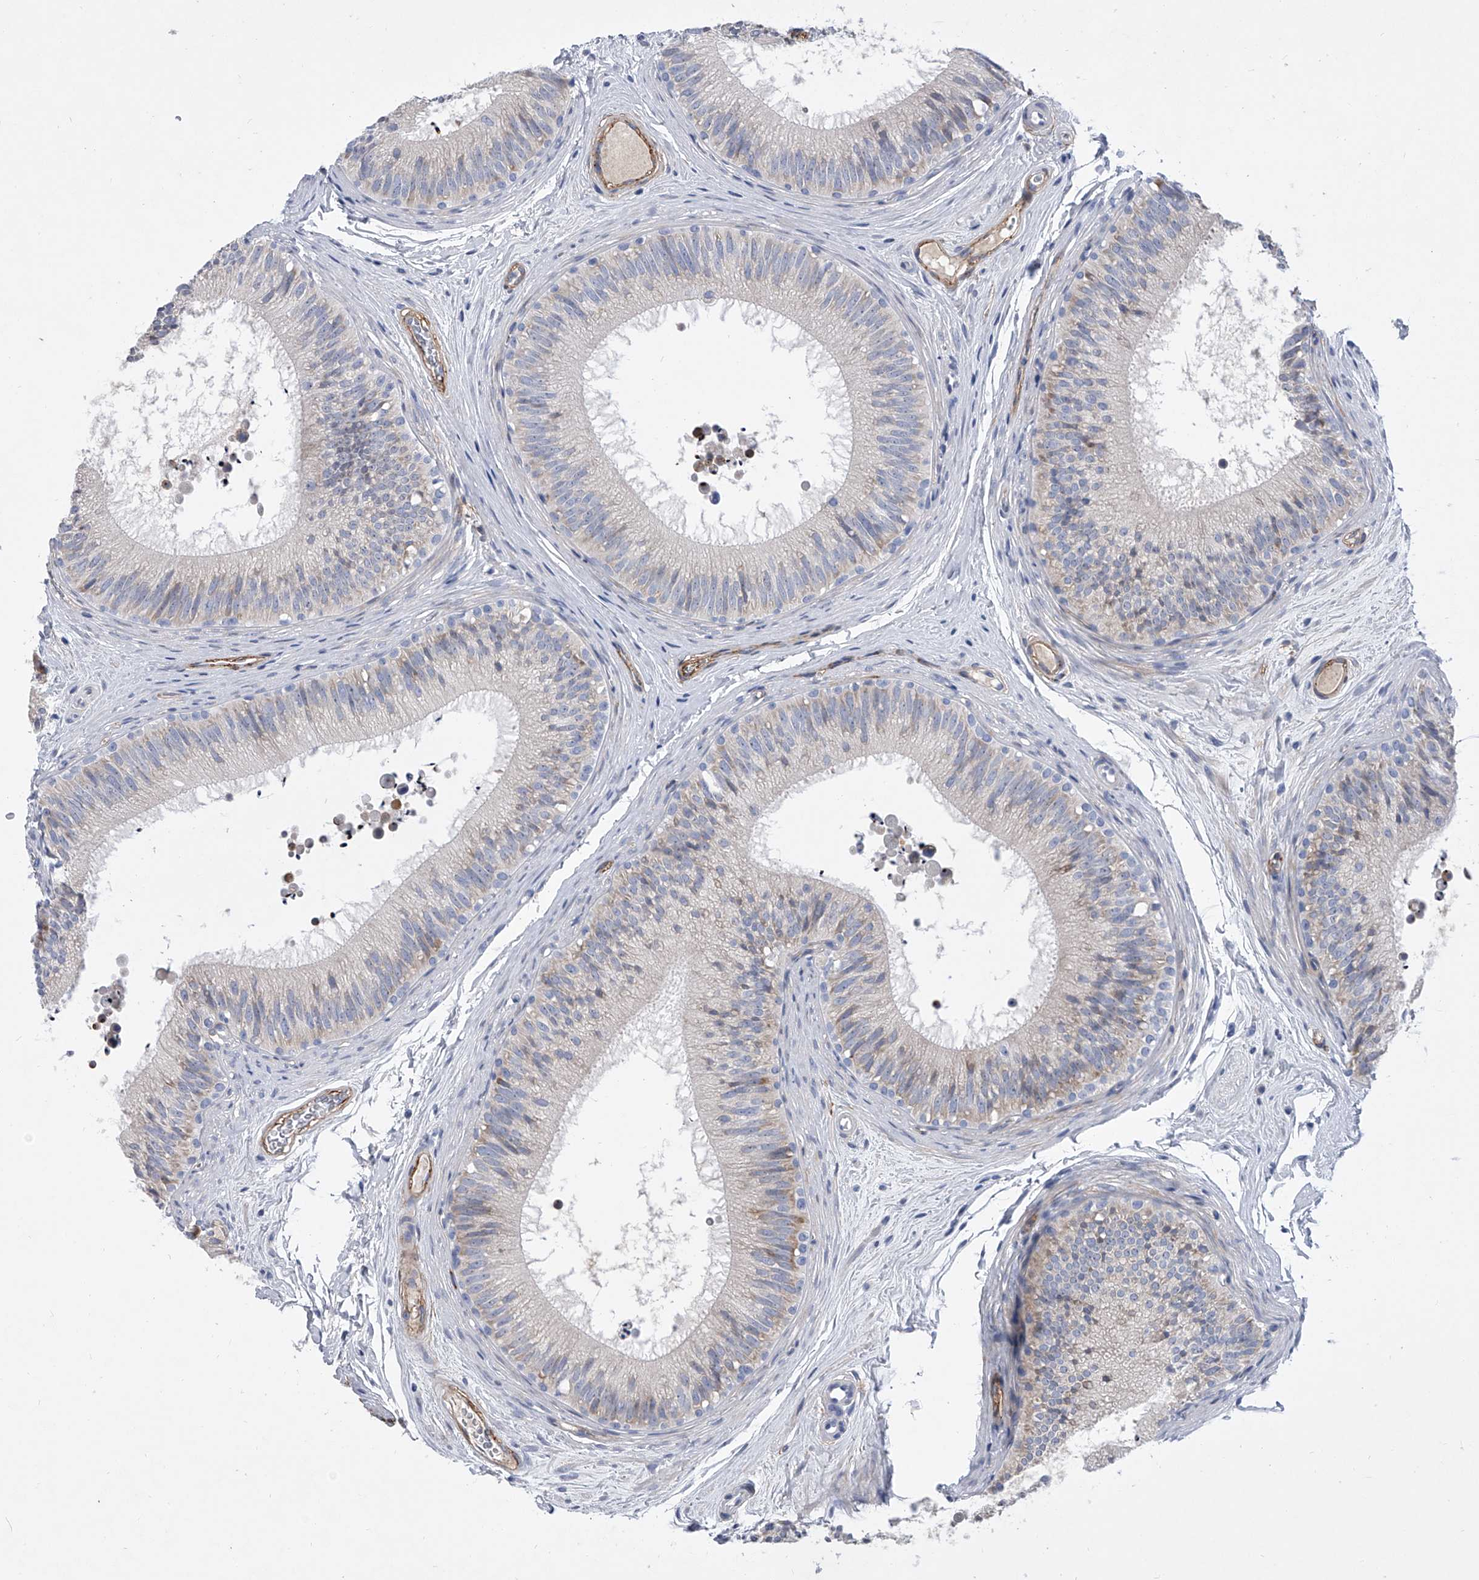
{"staining": {"intensity": "weak", "quantity": "<25%", "location": "cytoplasmic/membranous"}, "tissue": "epididymis", "cell_type": "Glandular cells", "image_type": "normal", "snomed": [{"axis": "morphology", "description": "Normal tissue, NOS"}, {"axis": "topography", "description": "Epididymis"}], "caption": "An image of epididymis stained for a protein exhibits no brown staining in glandular cells. Nuclei are stained in blue.", "gene": "ALG14", "patient": {"sex": "male", "age": 29}}